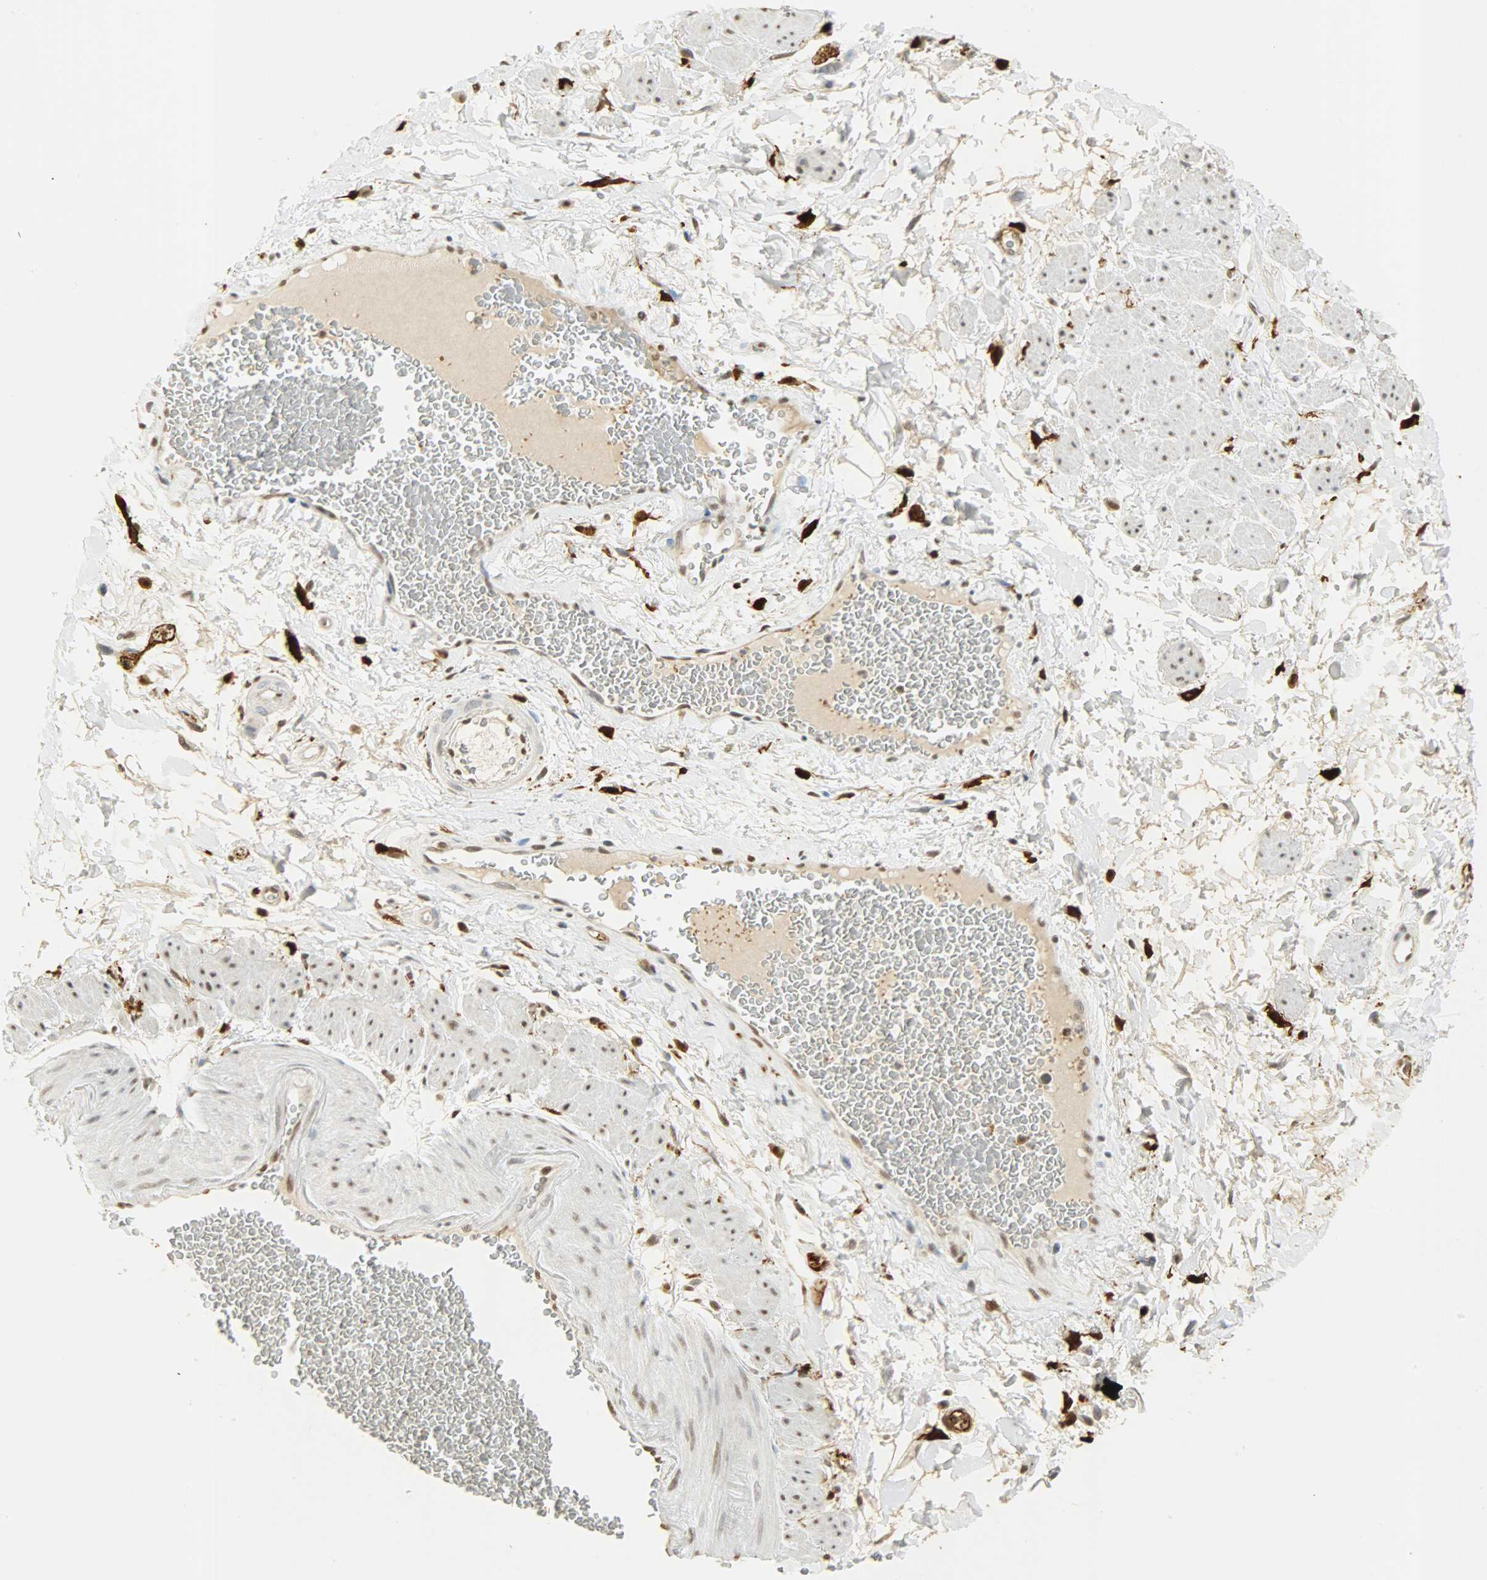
{"staining": {"intensity": "strong", "quantity": ">75%", "location": "nuclear"}, "tissue": "adipose tissue", "cell_type": "Adipocytes", "image_type": "normal", "snomed": [{"axis": "morphology", "description": "Normal tissue, NOS"}, {"axis": "topography", "description": "Soft tissue"}, {"axis": "topography", "description": "Peripheral nerve tissue"}], "caption": "IHC of benign adipose tissue displays high levels of strong nuclear staining in approximately >75% of adipocytes. The protein is stained brown, and the nuclei are stained in blue (DAB (3,3'-diaminobenzidine) IHC with brightfield microscopy, high magnification).", "gene": "NGFR", "patient": {"sex": "female", "age": 71}}